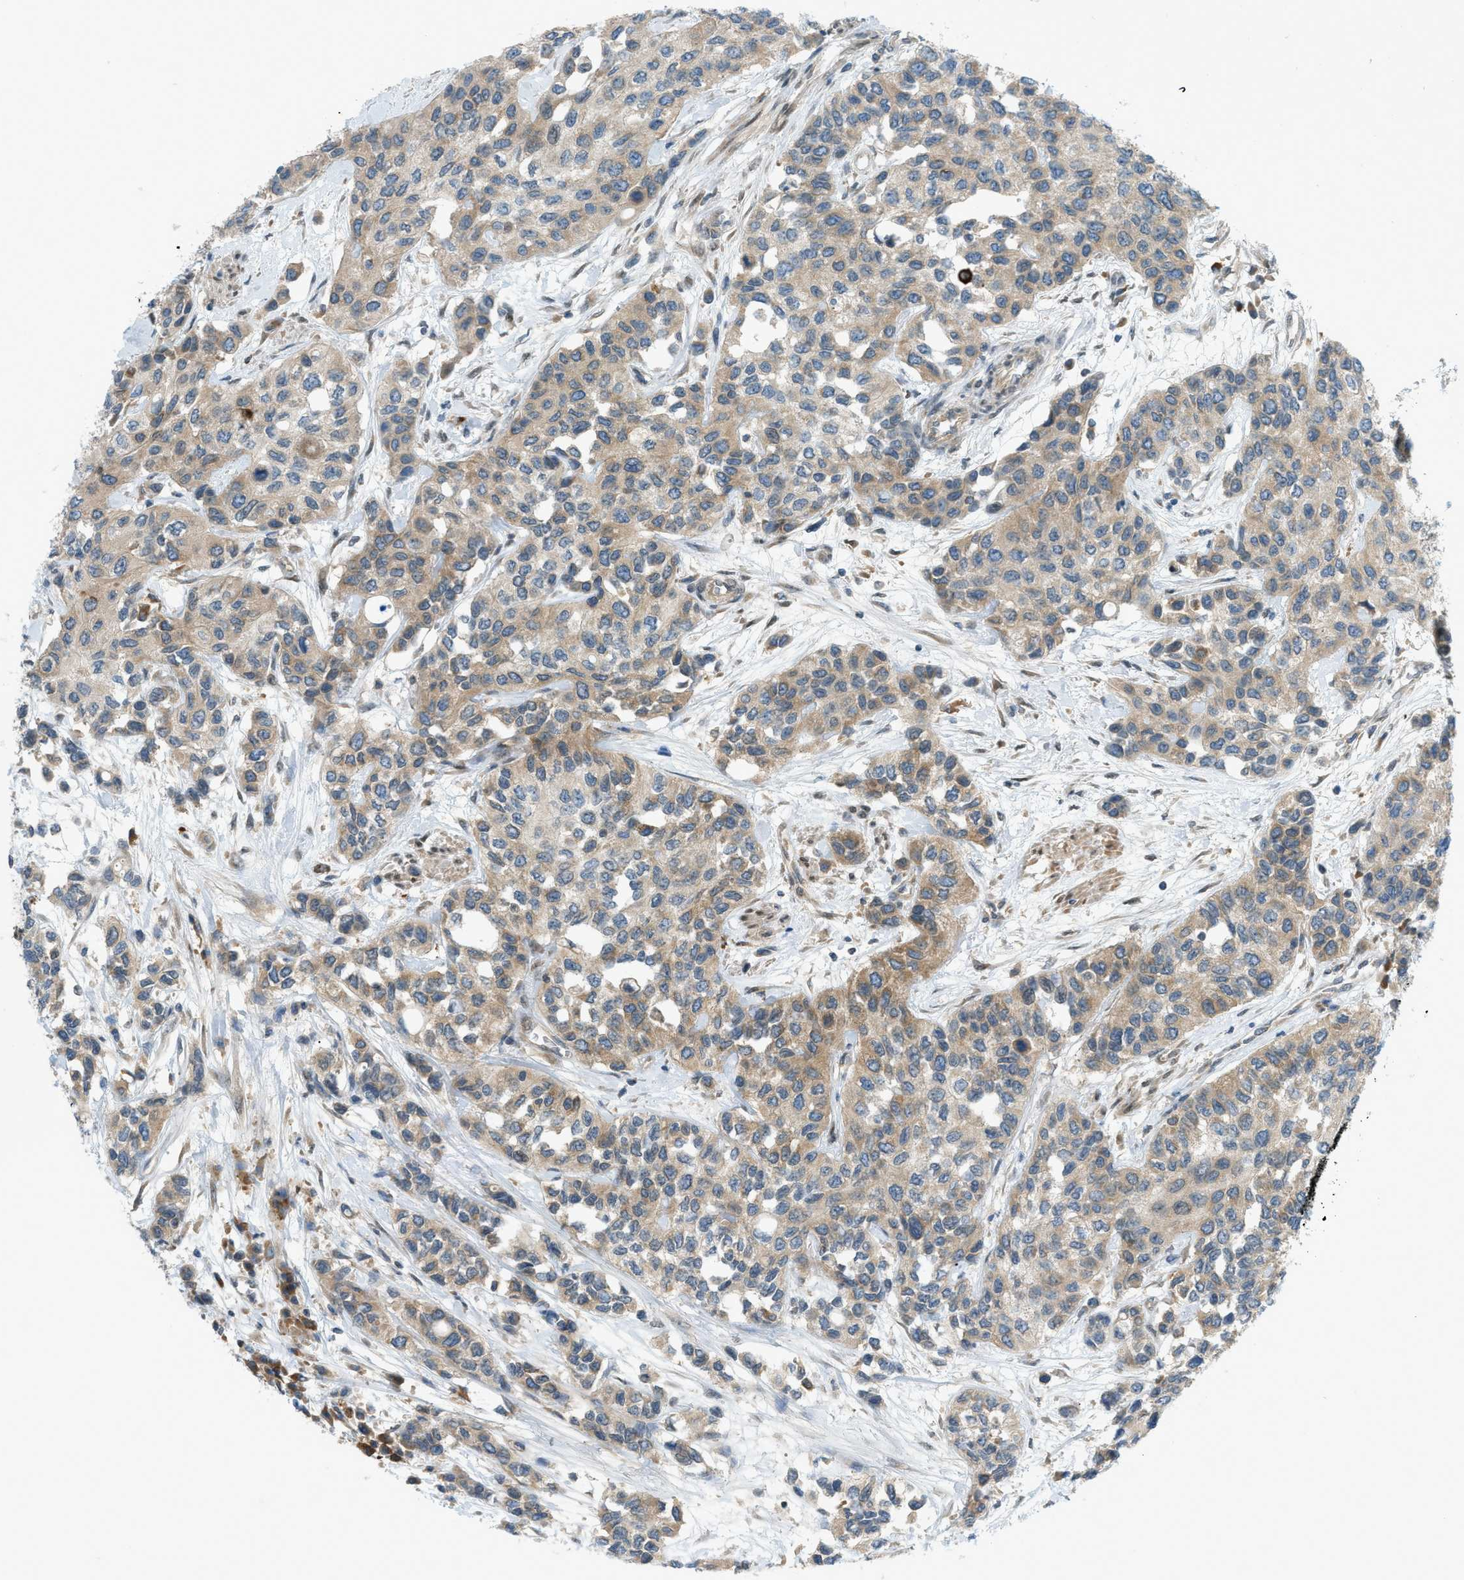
{"staining": {"intensity": "moderate", "quantity": "25%-75%", "location": "cytoplasmic/membranous"}, "tissue": "urothelial cancer", "cell_type": "Tumor cells", "image_type": "cancer", "snomed": [{"axis": "morphology", "description": "Urothelial carcinoma, High grade"}, {"axis": "topography", "description": "Urinary bladder"}], "caption": "This is an image of IHC staining of high-grade urothelial carcinoma, which shows moderate expression in the cytoplasmic/membranous of tumor cells.", "gene": "DYRK1A", "patient": {"sex": "female", "age": 56}}